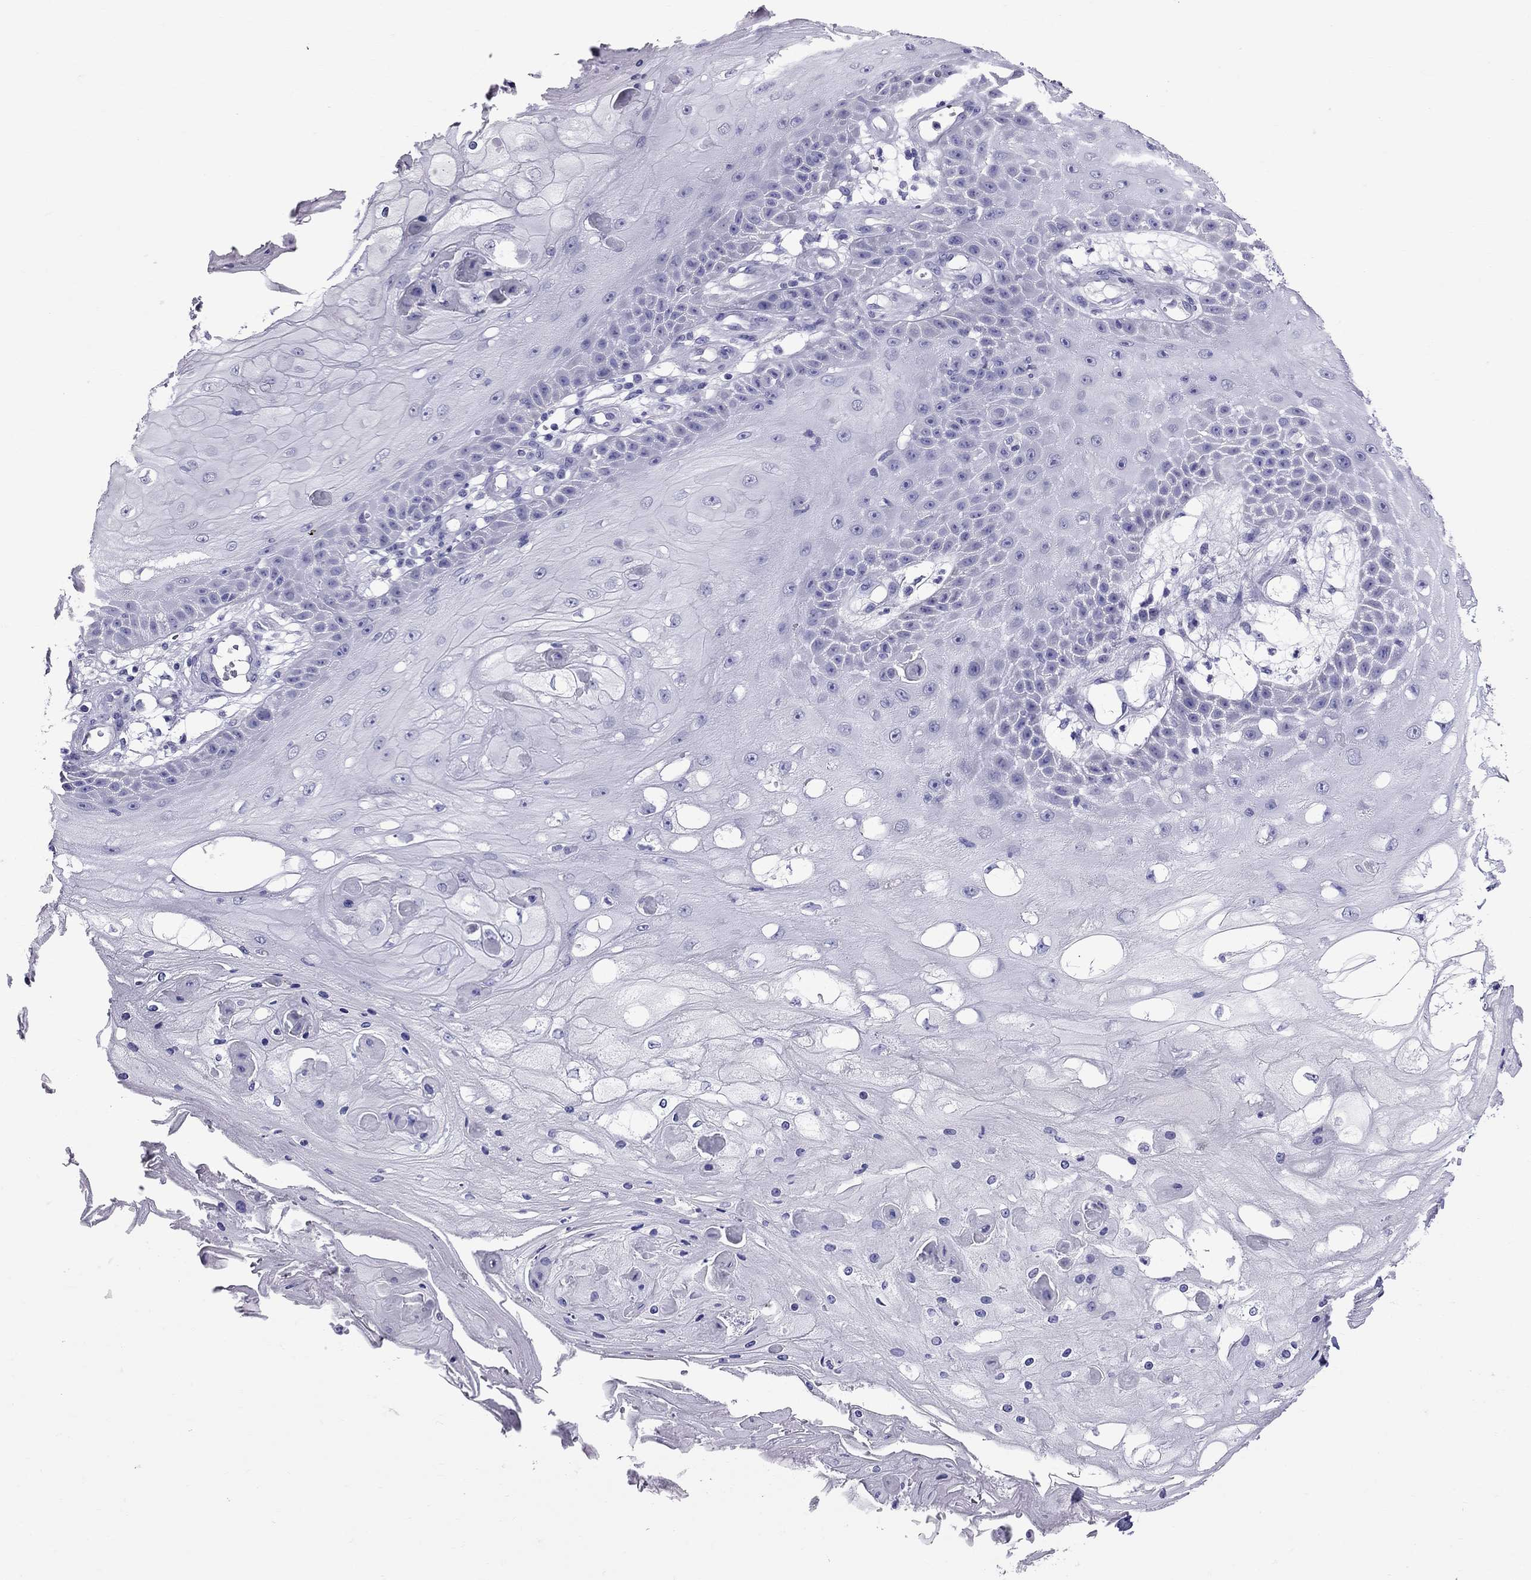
{"staining": {"intensity": "negative", "quantity": "none", "location": "none"}, "tissue": "skin cancer", "cell_type": "Tumor cells", "image_type": "cancer", "snomed": [{"axis": "morphology", "description": "Squamous cell carcinoma, NOS"}, {"axis": "topography", "description": "Skin"}], "caption": "High power microscopy micrograph of an IHC histopathology image of skin cancer, revealing no significant positivity in tumor cells.", "gene": "TTLL13", "patient": {"sex": "male", "age": 70}}